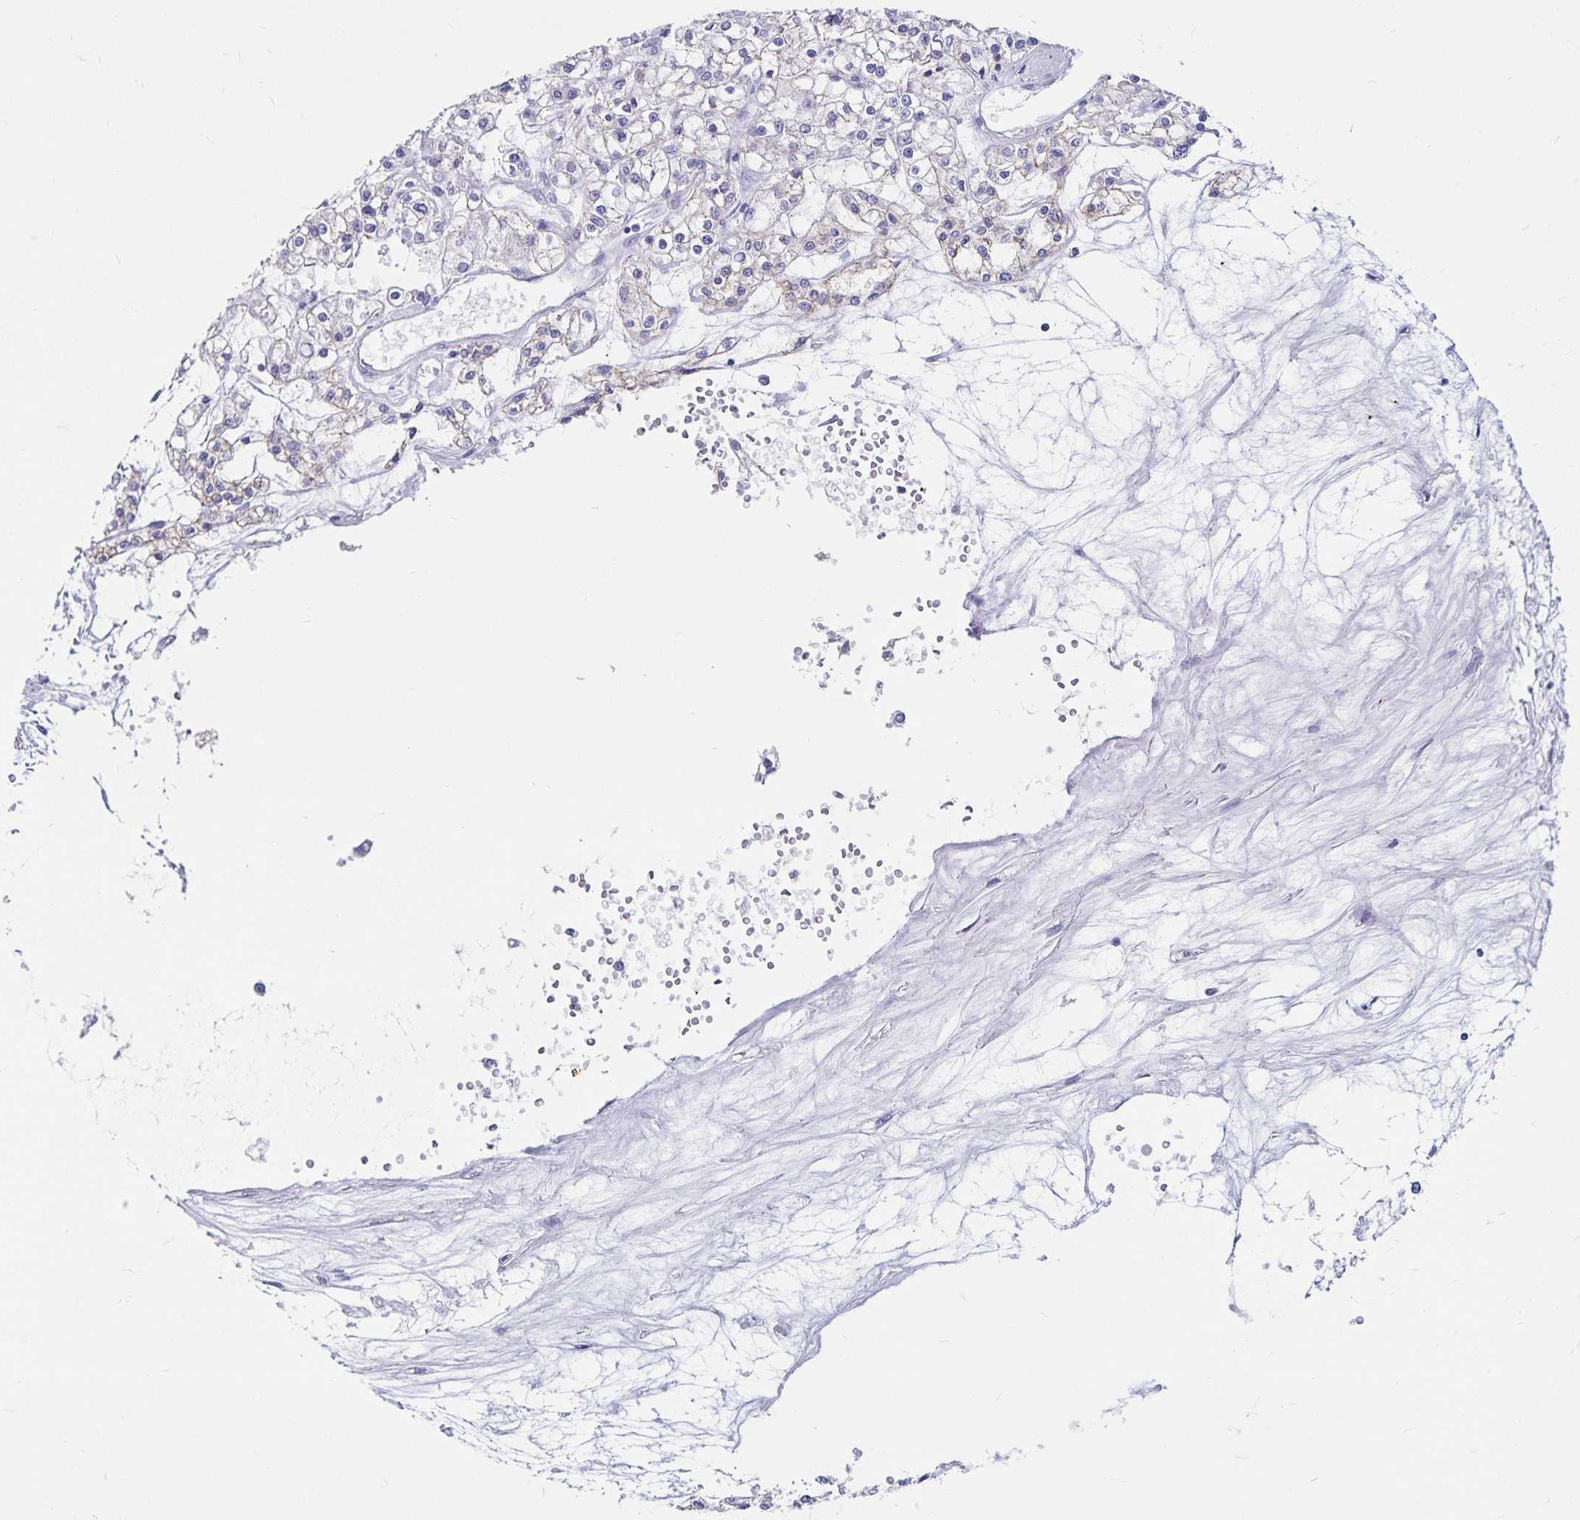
{"staining": {"intensity": "negative", "quantity": "none", "location": "none"}, "tissue": "renal cancer", "cell_type": "Tumor cells", "image_type": "cancer", "snomed": [{"axis": "morphology", "description": "Adenocarcinoma, NOS"}, {"axis": "topography", "description": "Kidney"}], "caption": "Immunohistochemistry histopathology image of neoplastic tissue: renal cancer (adenocarcinoma) stained with DAB reveals no significant protein positivity in tumor cells.", "gene": "IKZF1", "patient": {"sex": "female", "age": 59}}